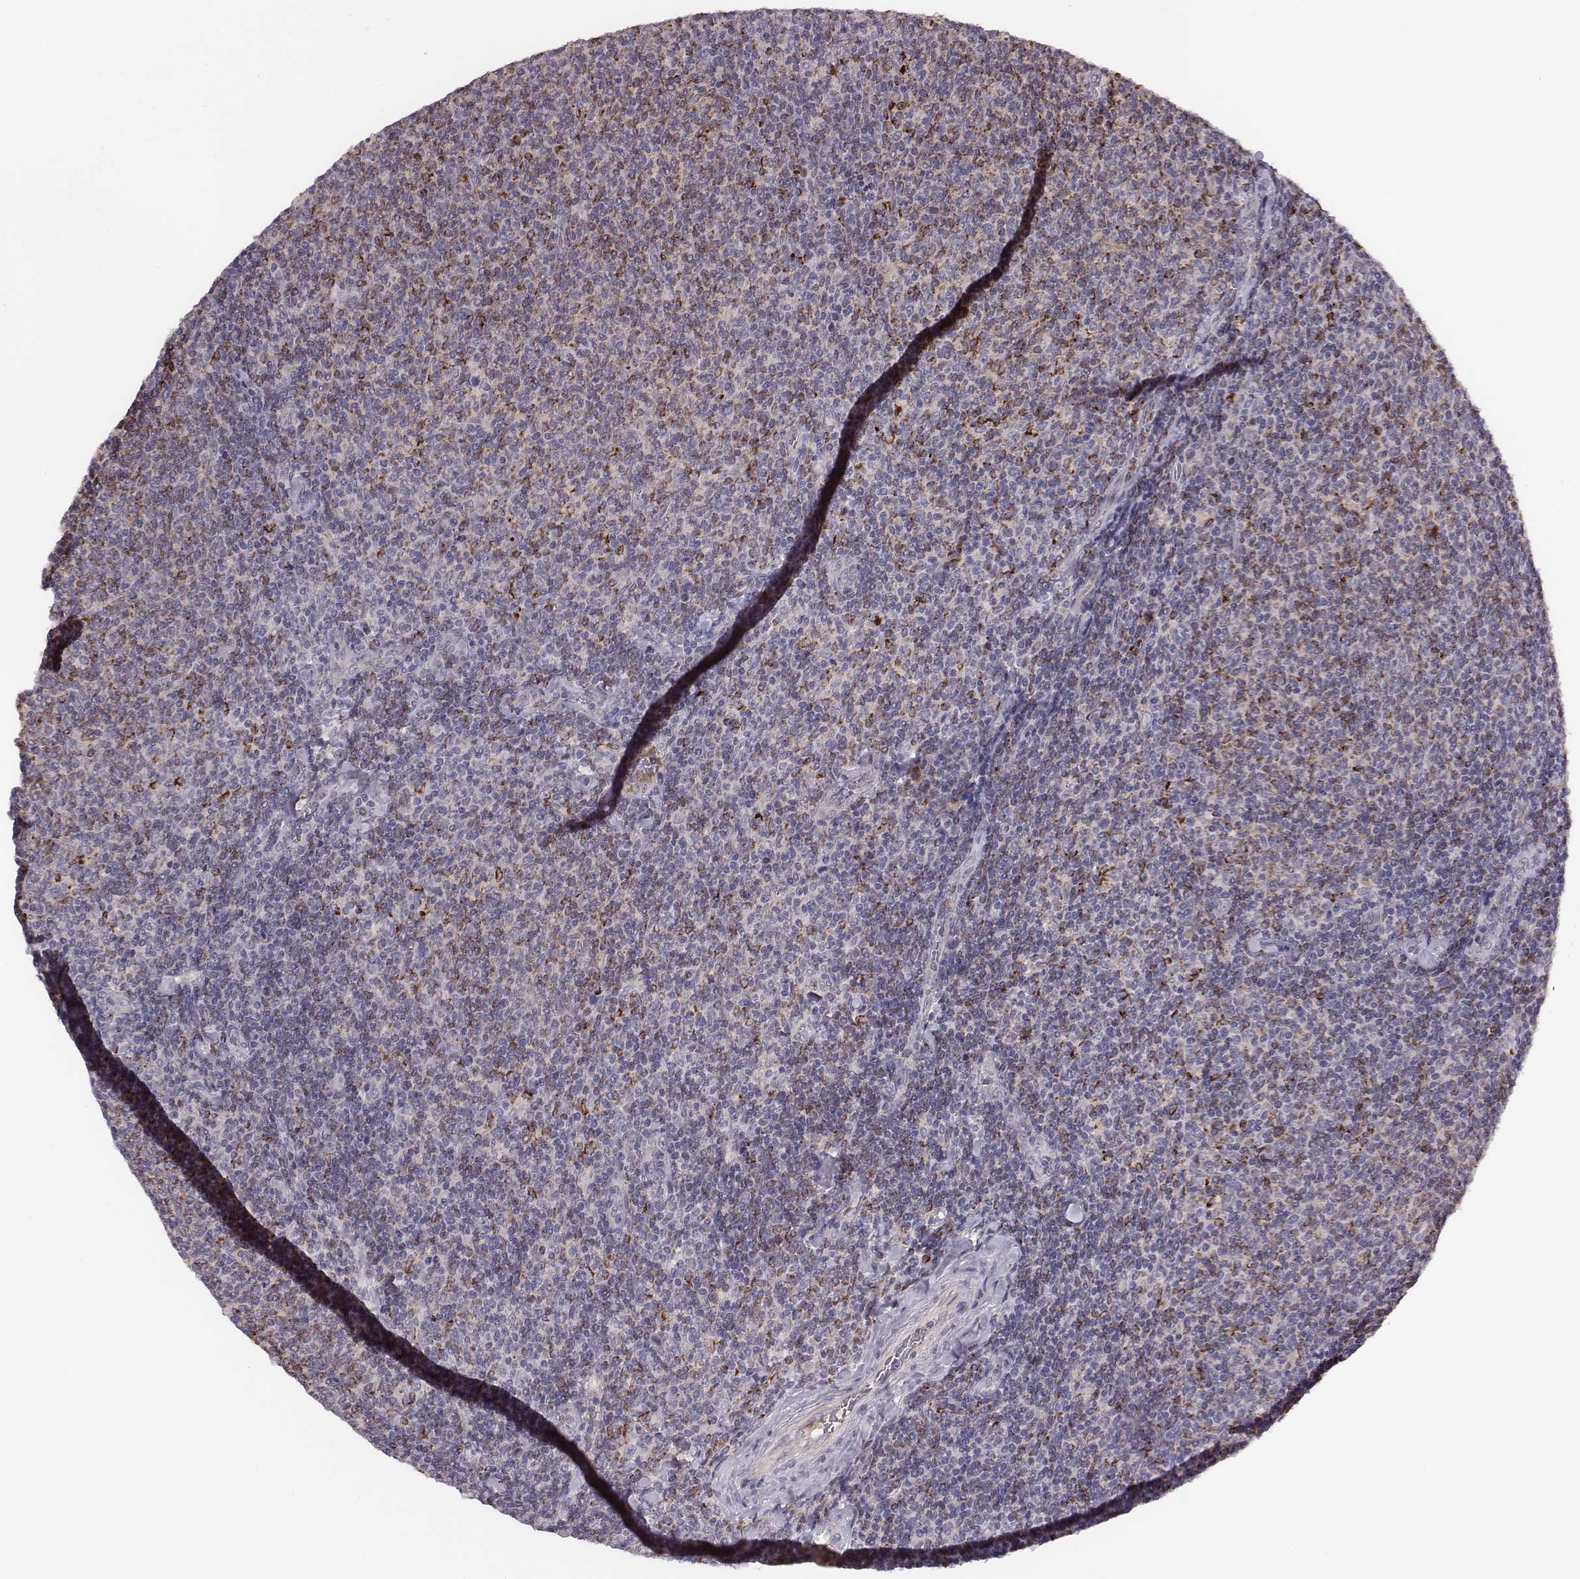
{"staining": {"intensity": "negative", "quantity": "none", "location": "none"}, "tissue": "lymphoma", "cell_type": "Tumor cells", "image_type": "cancer", "snomed": [{"axis": "morphology", "description": "Malignant lymphoma, non-Hodgkin's type, Low grade"}, {"axis": "topography", "description": "Lymph node"}], "caption": "This is a micrograph of immunohistochemistry staining of malignant lymphoma, non-Hodgkin's type (low-grade), which shows no positivity in tumor cells.", "gene": "KMO", "patient": {"sex": "male", "age": 52}}